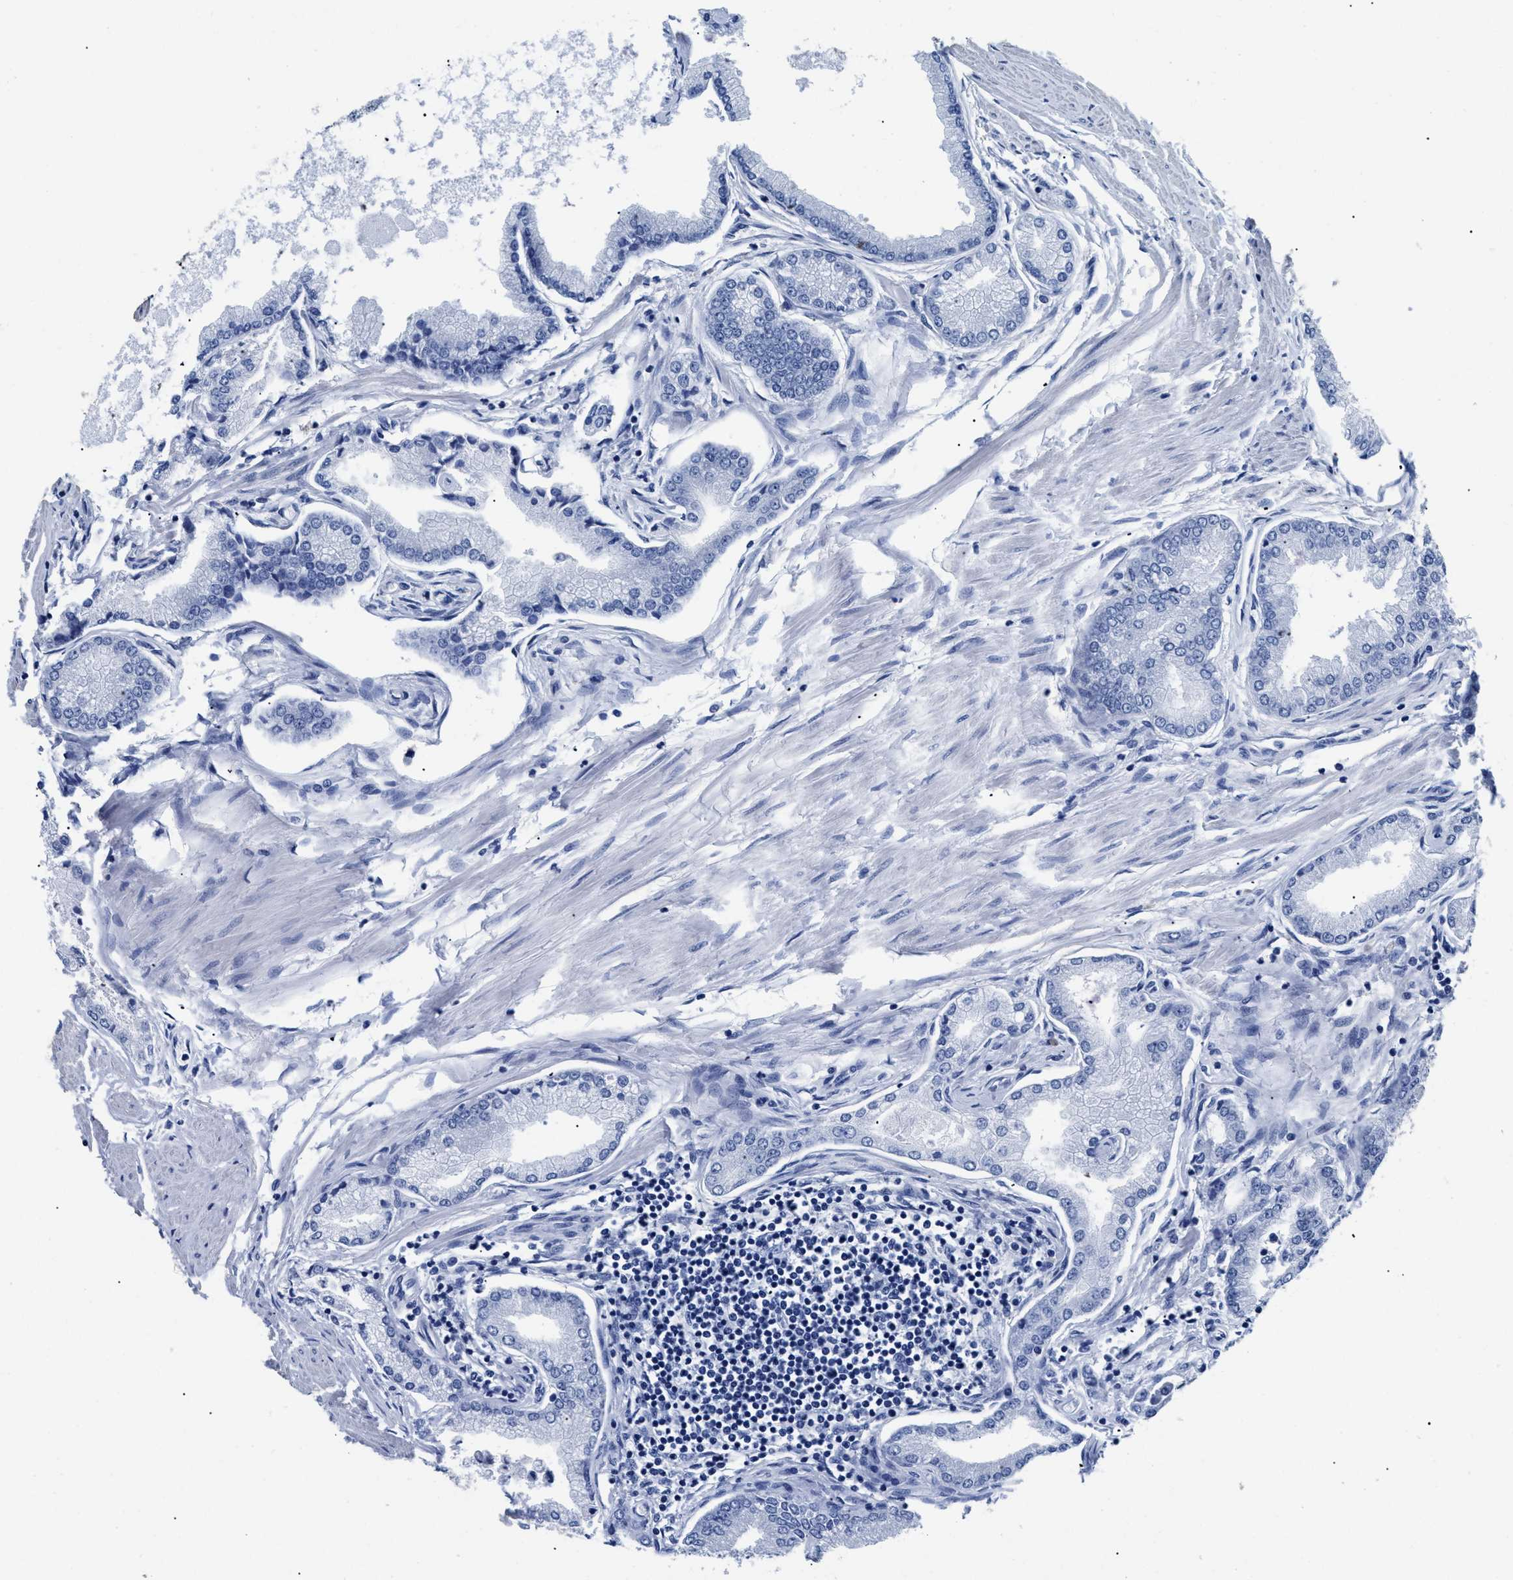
{"staining": {"intensity": "negative", "quantity": "none", "location": "none"}, "tissue": "prostate cancer", "cell_type": "Tumor cells", "image_type": "cancer", "snomed": [{"axis": "morphology", "description": "Adenocarcinoma, High grade"}, {"axis": "topography", "description": "Prostate"}], "caption": "There is no significant positivity in tumor cells of prostate cancer.", "gene": "DLC1", "patient": {"sex": "male", "age": 61}}